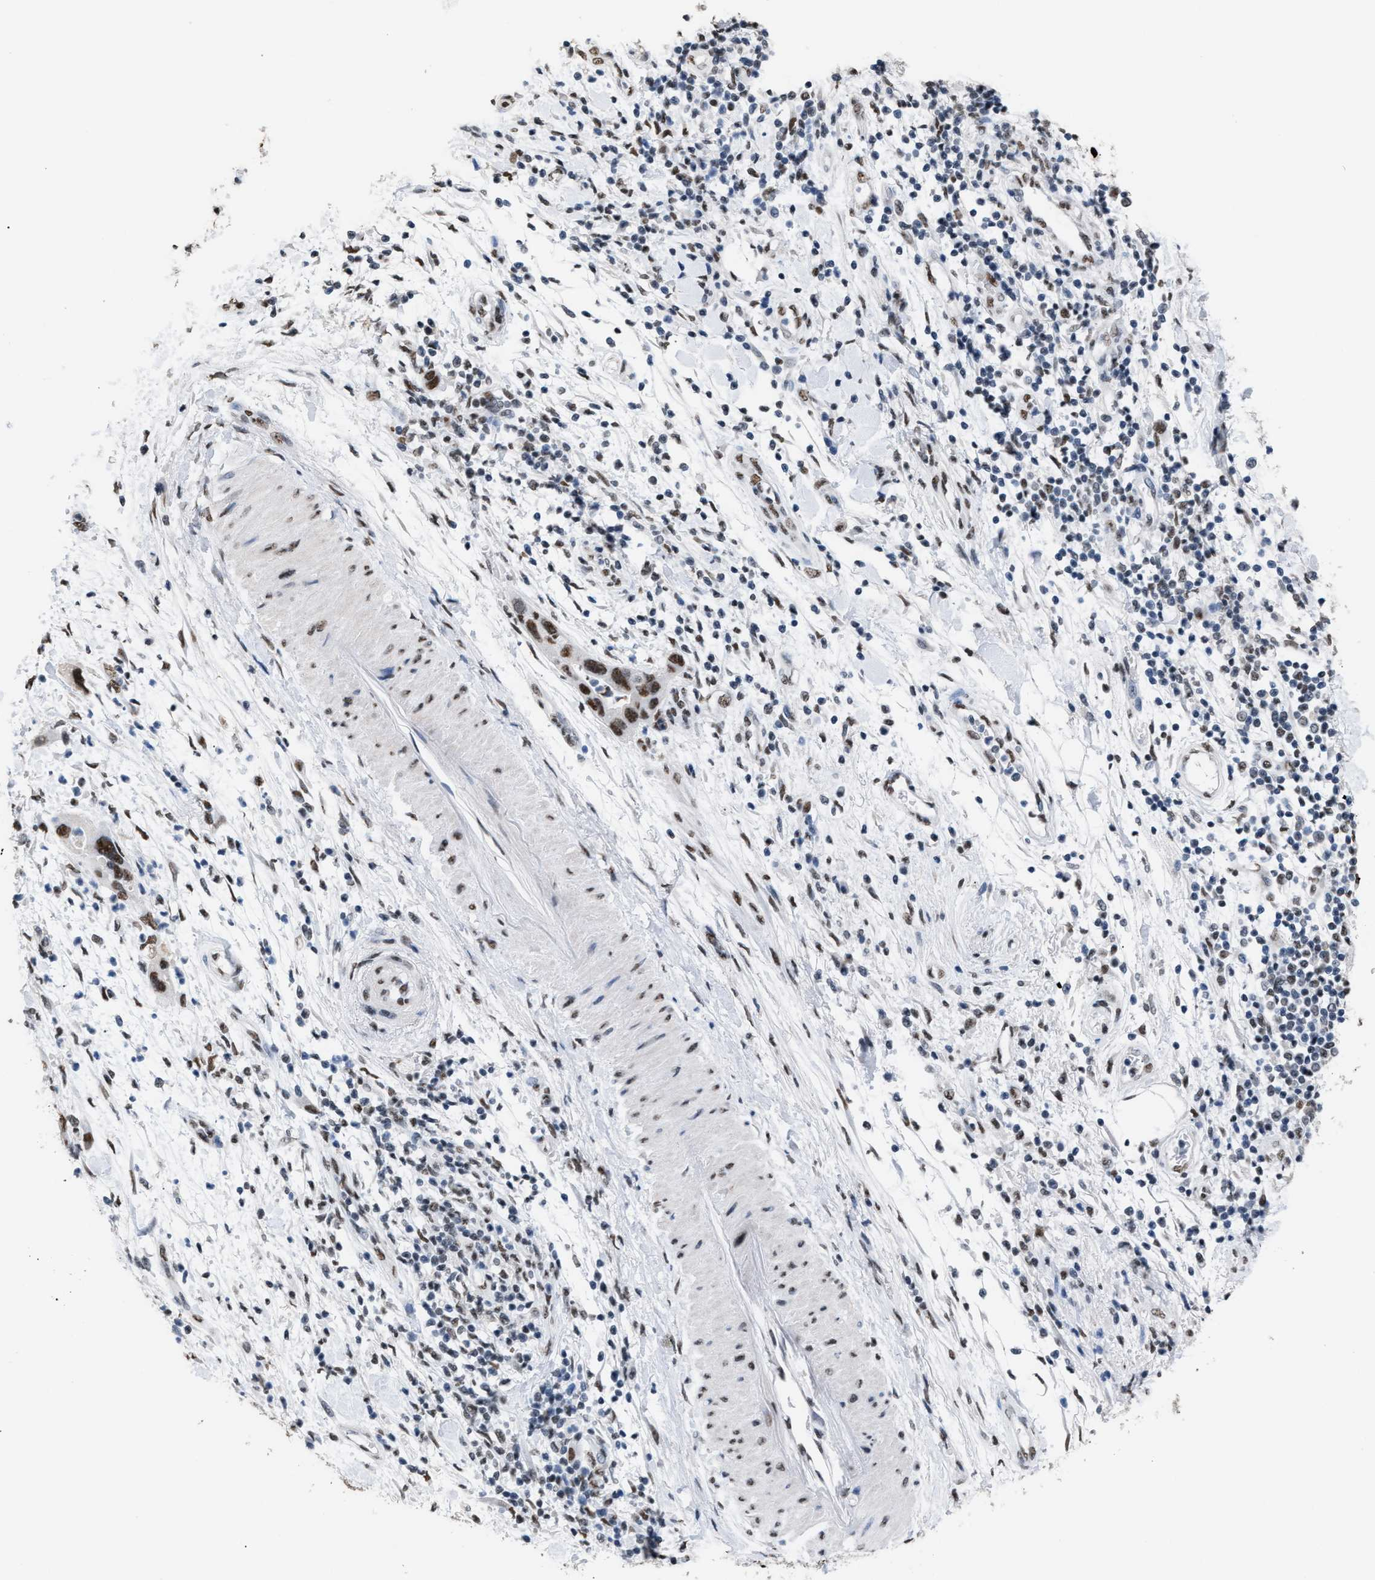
{"staining": {"intensity": "strong", "quantity": ">75%", "location": "nuclear"}, "tissue": "pancreatic cancer", "cell_type": "Tumor cells", "image_type": "cancer", "snomed": [{"axis": "morphology", "description": "Normal tissue, NOS"}, {"axis": "morphology", "description": "Adenocarcinoma, NOS"}, {"axis": "topography", "description": "Pancreas"}], "caption": "Immunohistochemistry (IHC) (DAB (3,3'-diaminobenzidine)) staining of pancreatic cancer shows strong nuclear protein positivity in approximately >75% of tumor cells.", "gene": "CCAR2", "patient": {"sex": "female", "age": 71}}